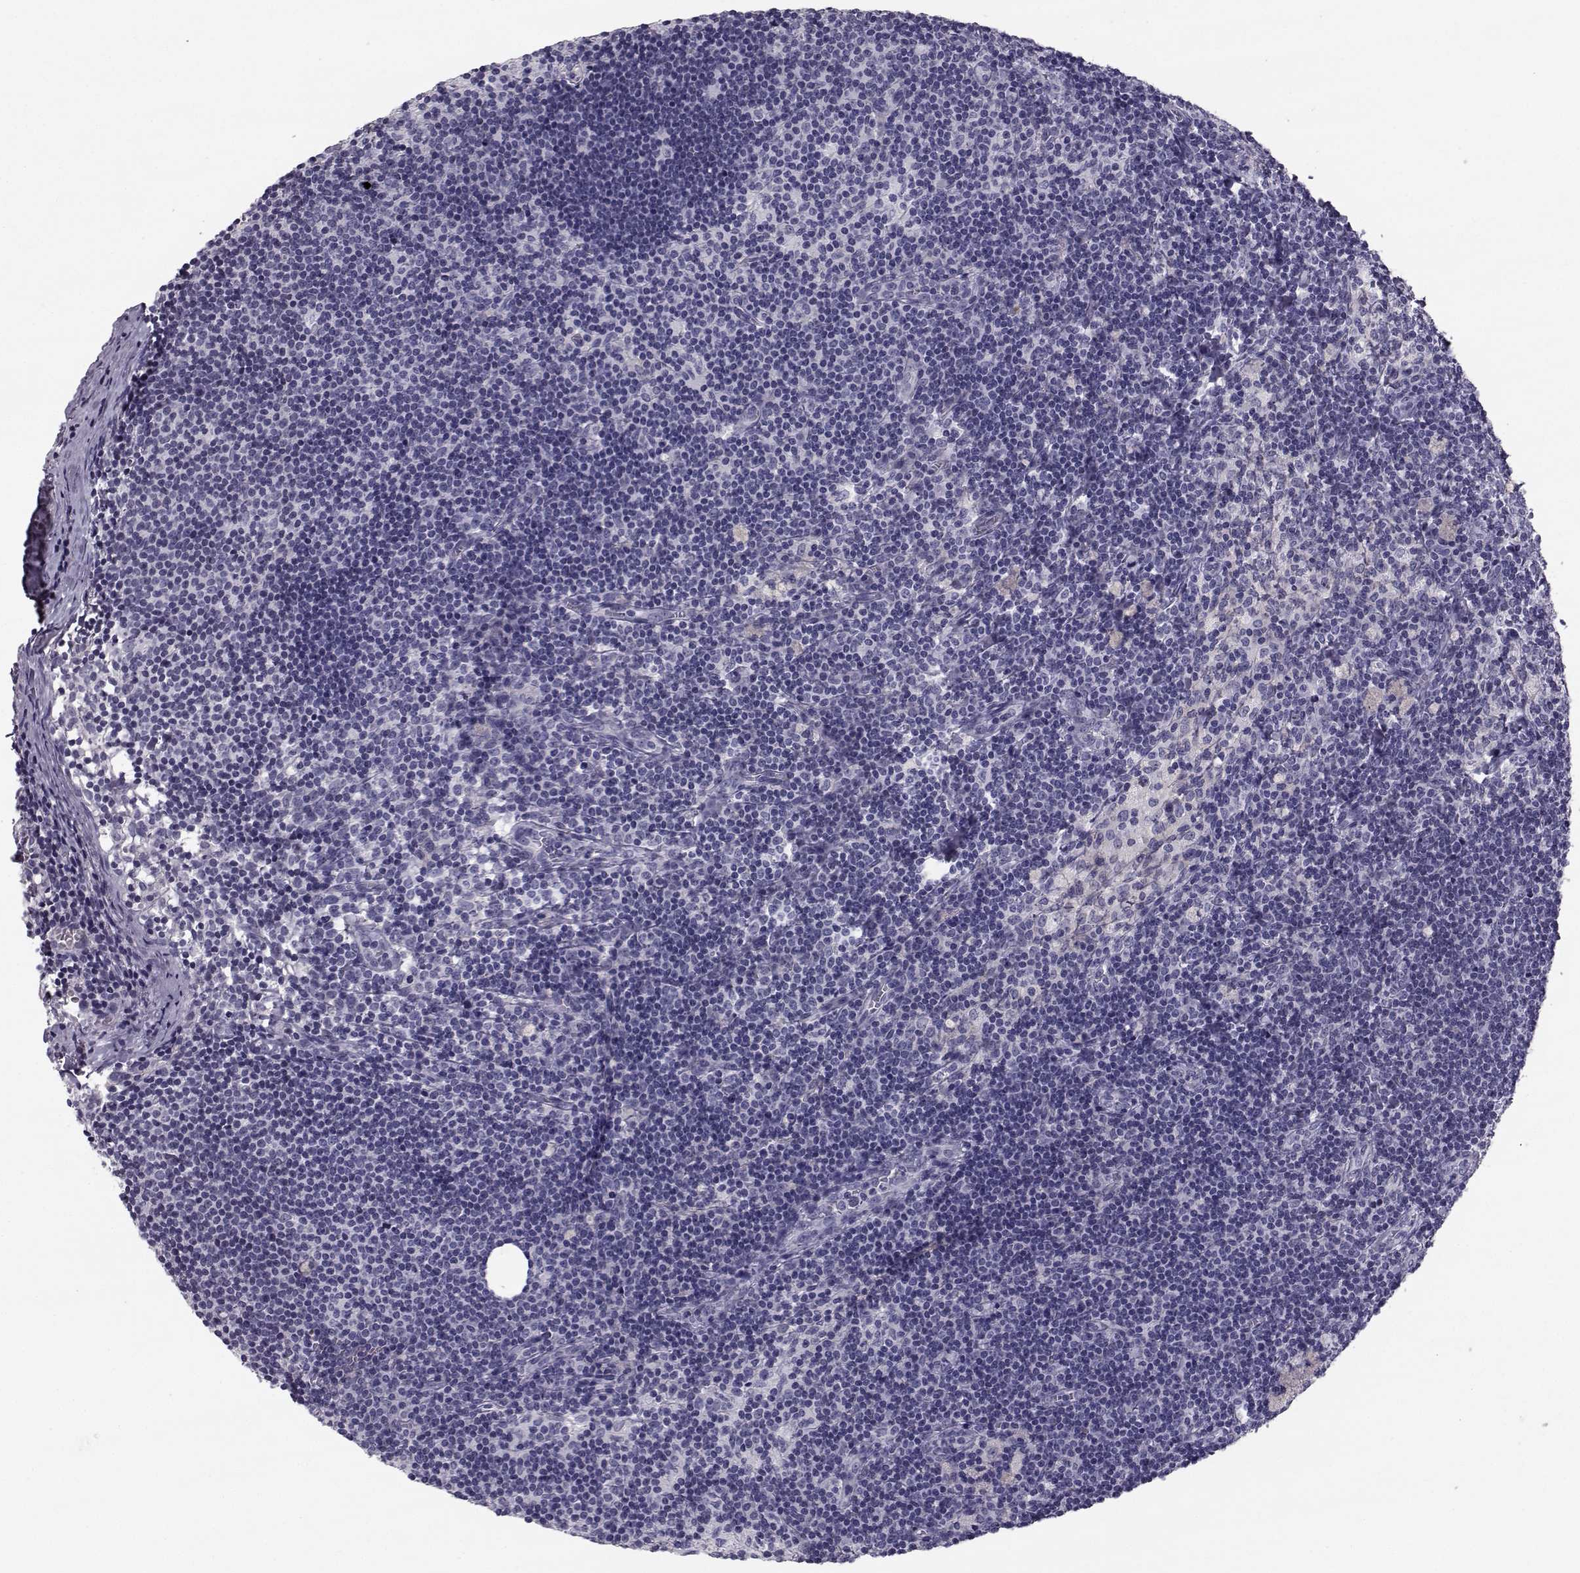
{"staining": {"intensity": "negative", "quantity": "none", "location": "none"}, "tissue": "lymph node", "cell_type": "Germinal center cells", "image_type": "normal", "snomed": [{"axis": "morphology", "description": "Normal tissue, NOS"}, {"axis": "topography", "description": "Lymph node"}], "caption": "This is a image of immunohistochemistry (IHC) staining of unremarkable lymph node, which shows no staining in germinal center cells.", "gene": "SPDYE4", "patient": {"sex": "female", "age": 52}}